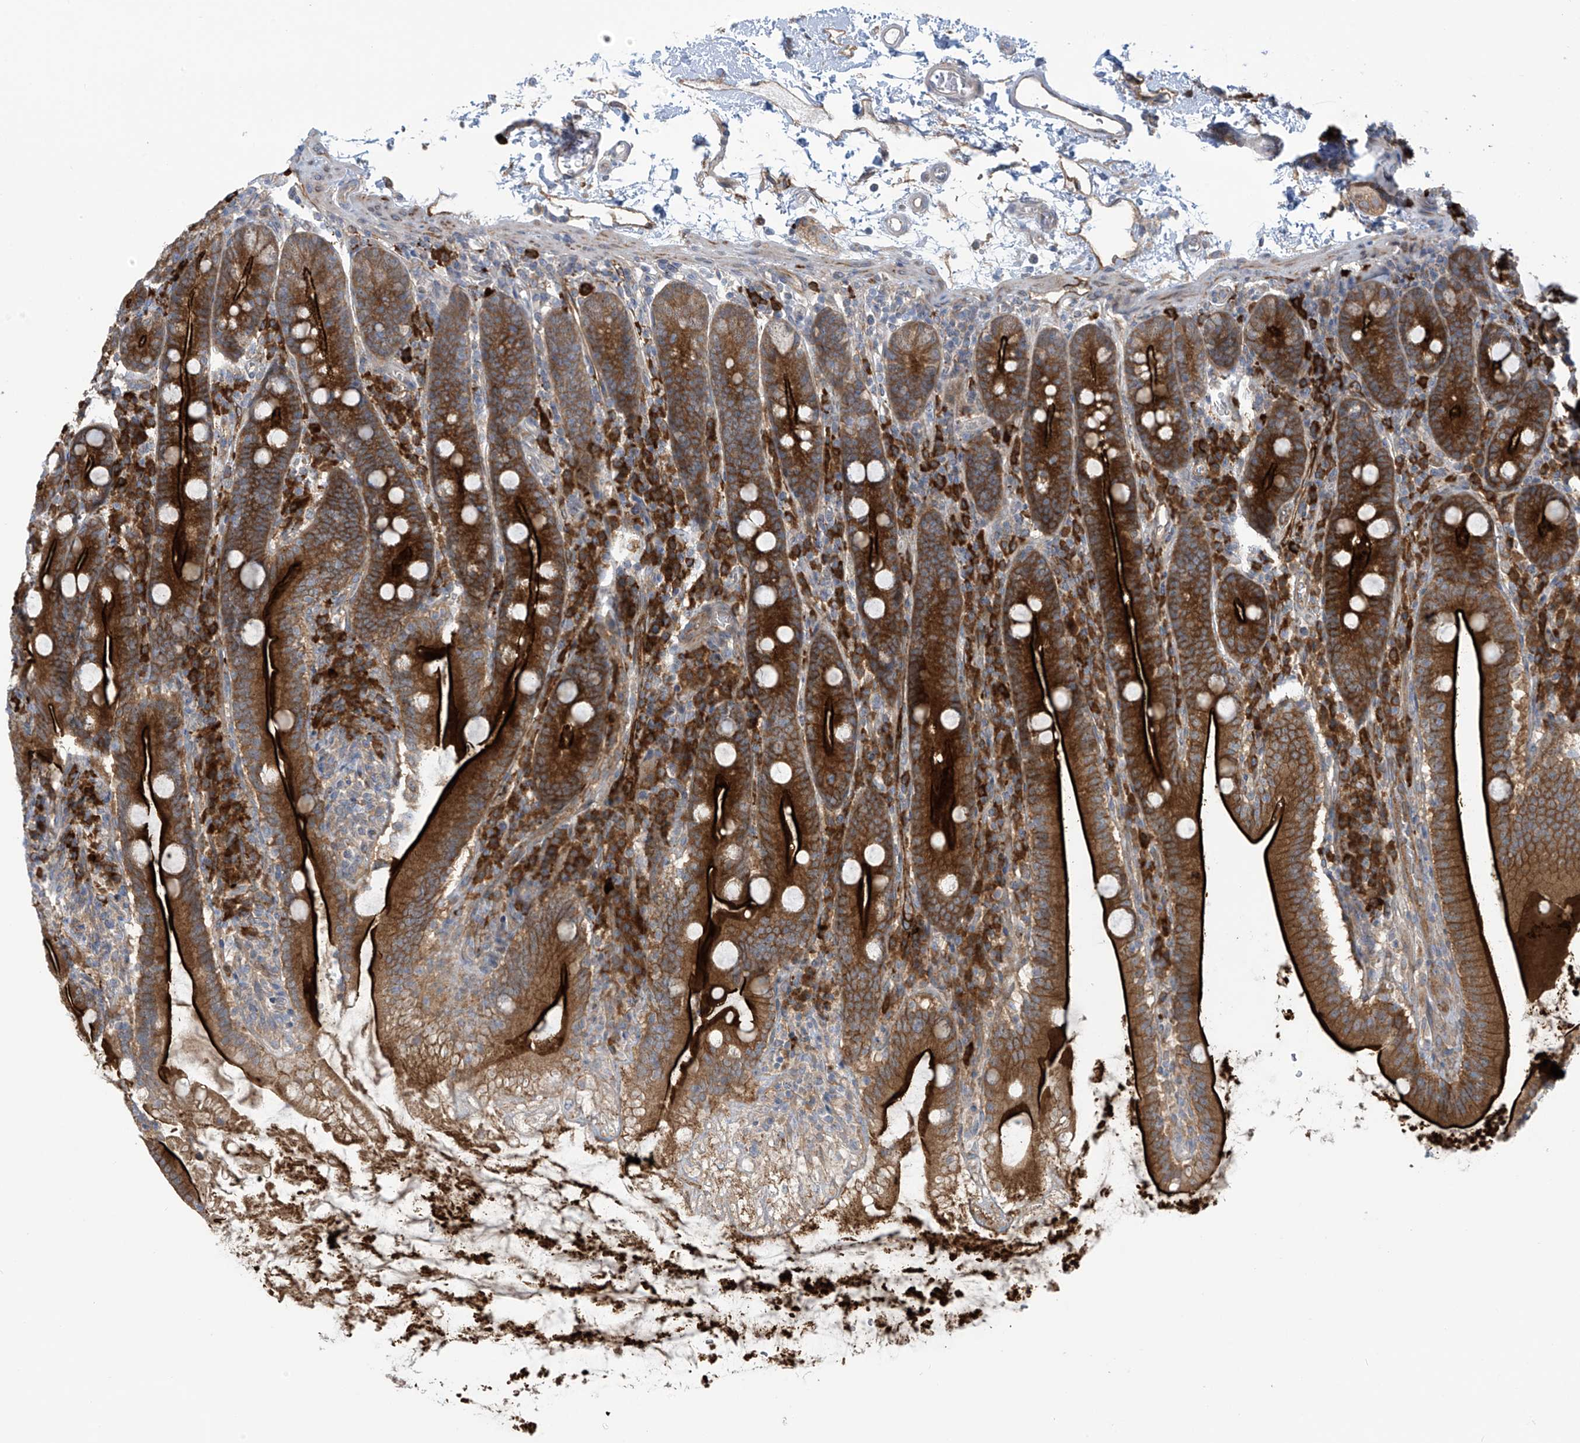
{"staining": {"intensity": "strong", "quantity": ">75%", "location": "cytoplasmic/membranous"}, "tissue": "duodenum", "cell_type": "Glandular cells", "image_type": "normal", "snomed": [{"axis": "morphology", "description": "Normal tissue, NOS"}, {"axis": "topography", "description": "Duodenum"}], "caption": "A micrograph of human duodenum stained for a protein demonstrates strong cytoplasmic/membranous brown staining in glandular cells. (brown staining indicates protein expression, while blue staining denotes nuclei).", "gene": "KIAA1522", "patient": {"sex": "male", "age": 35}}